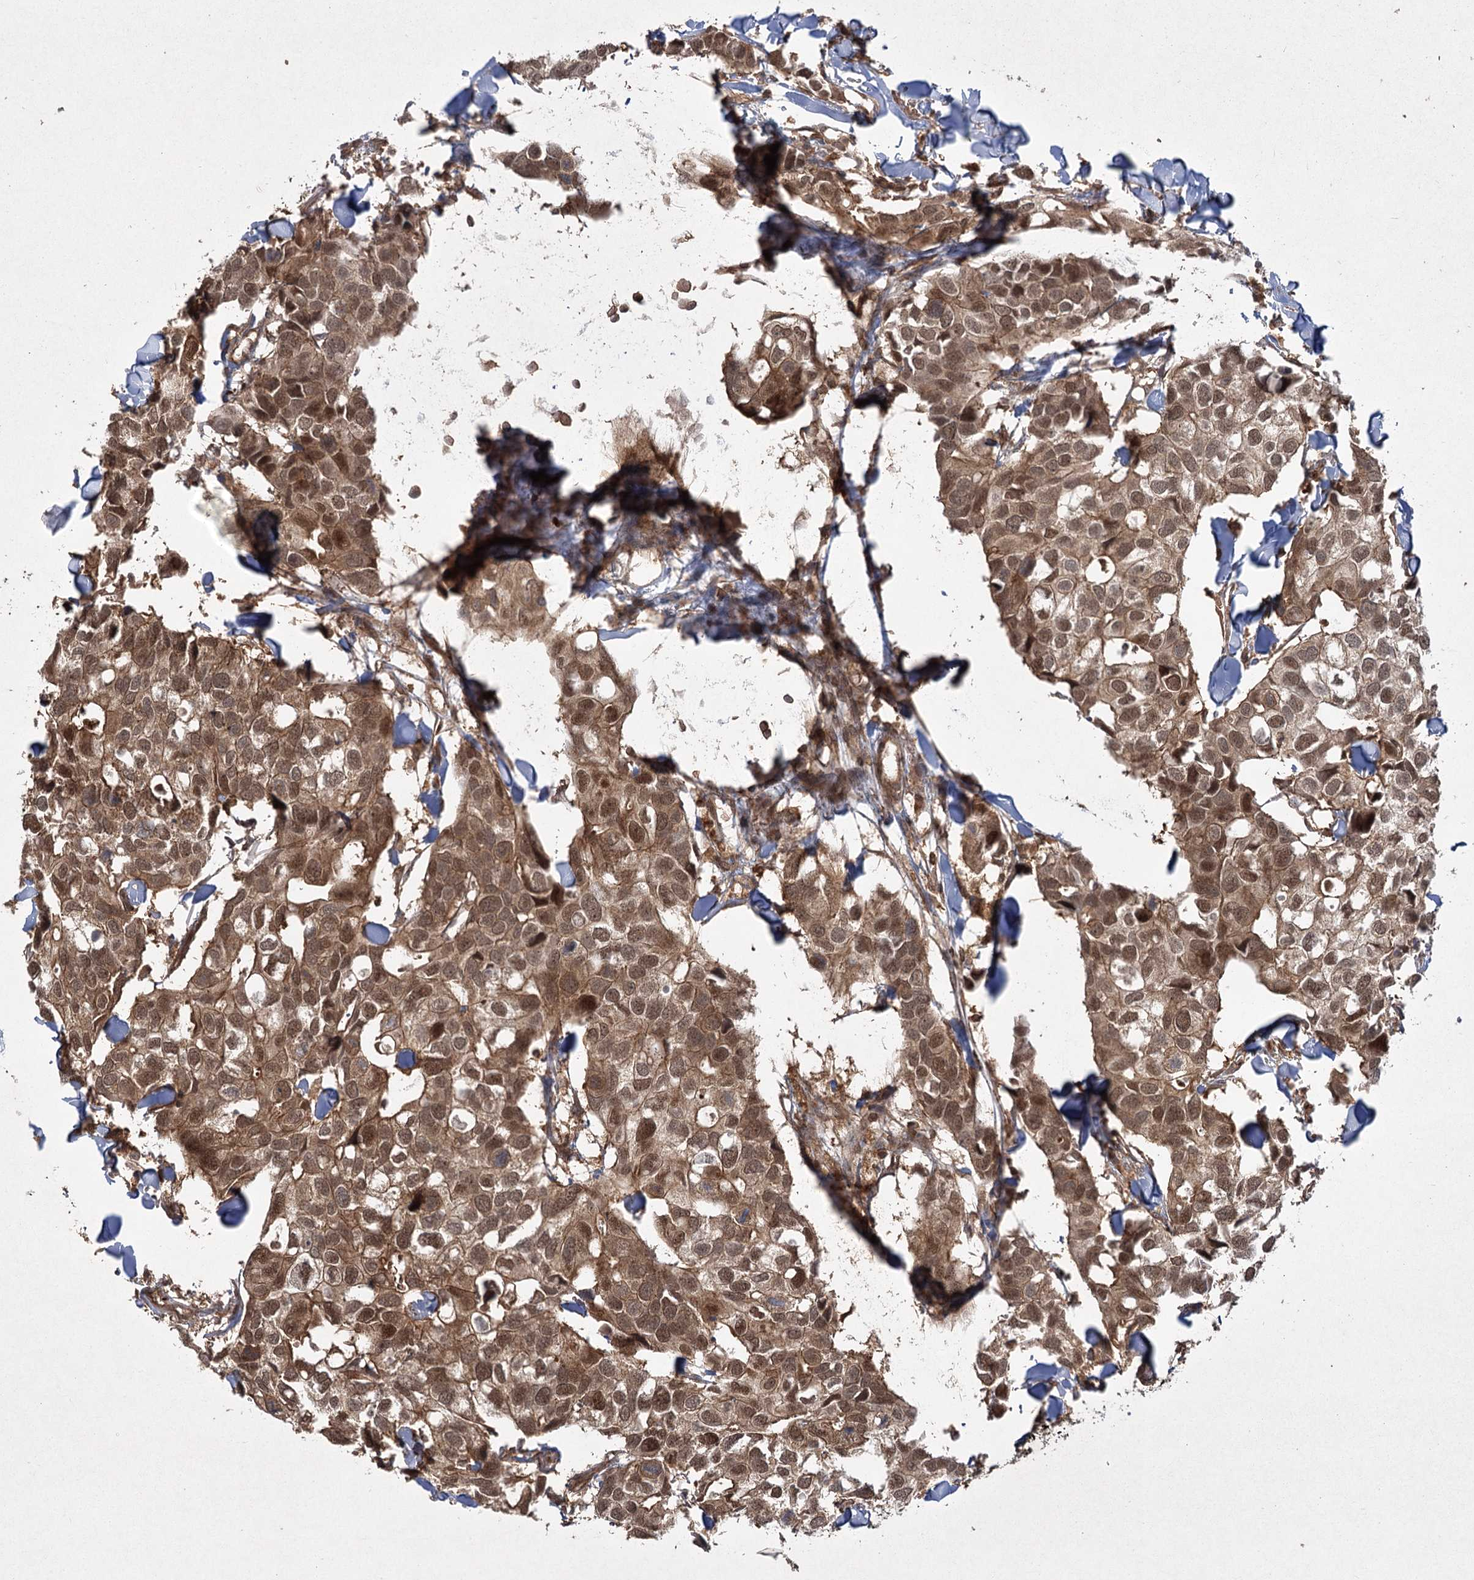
{"staining": {"intensity": "moderate", "quantity": ">75%", "location": "cytoplasmic/membranous,nuclear"}, "tissue": "breast cancer", "cell_type": "Tumor cells", "image_type": "cancer", "snomed": [{"axis": "morphology", "description": "Duct carcinoma"}, {"axis": "topography", "description": "Breast"}], "caption": "Moderate cytoplasmic/membranous and nuclear staining is identified in approximately >75% of tumor cells in breast intraductal carcinoma.", "gene": "MDFIC", "patient": {"sex": "female", "age": 83}}